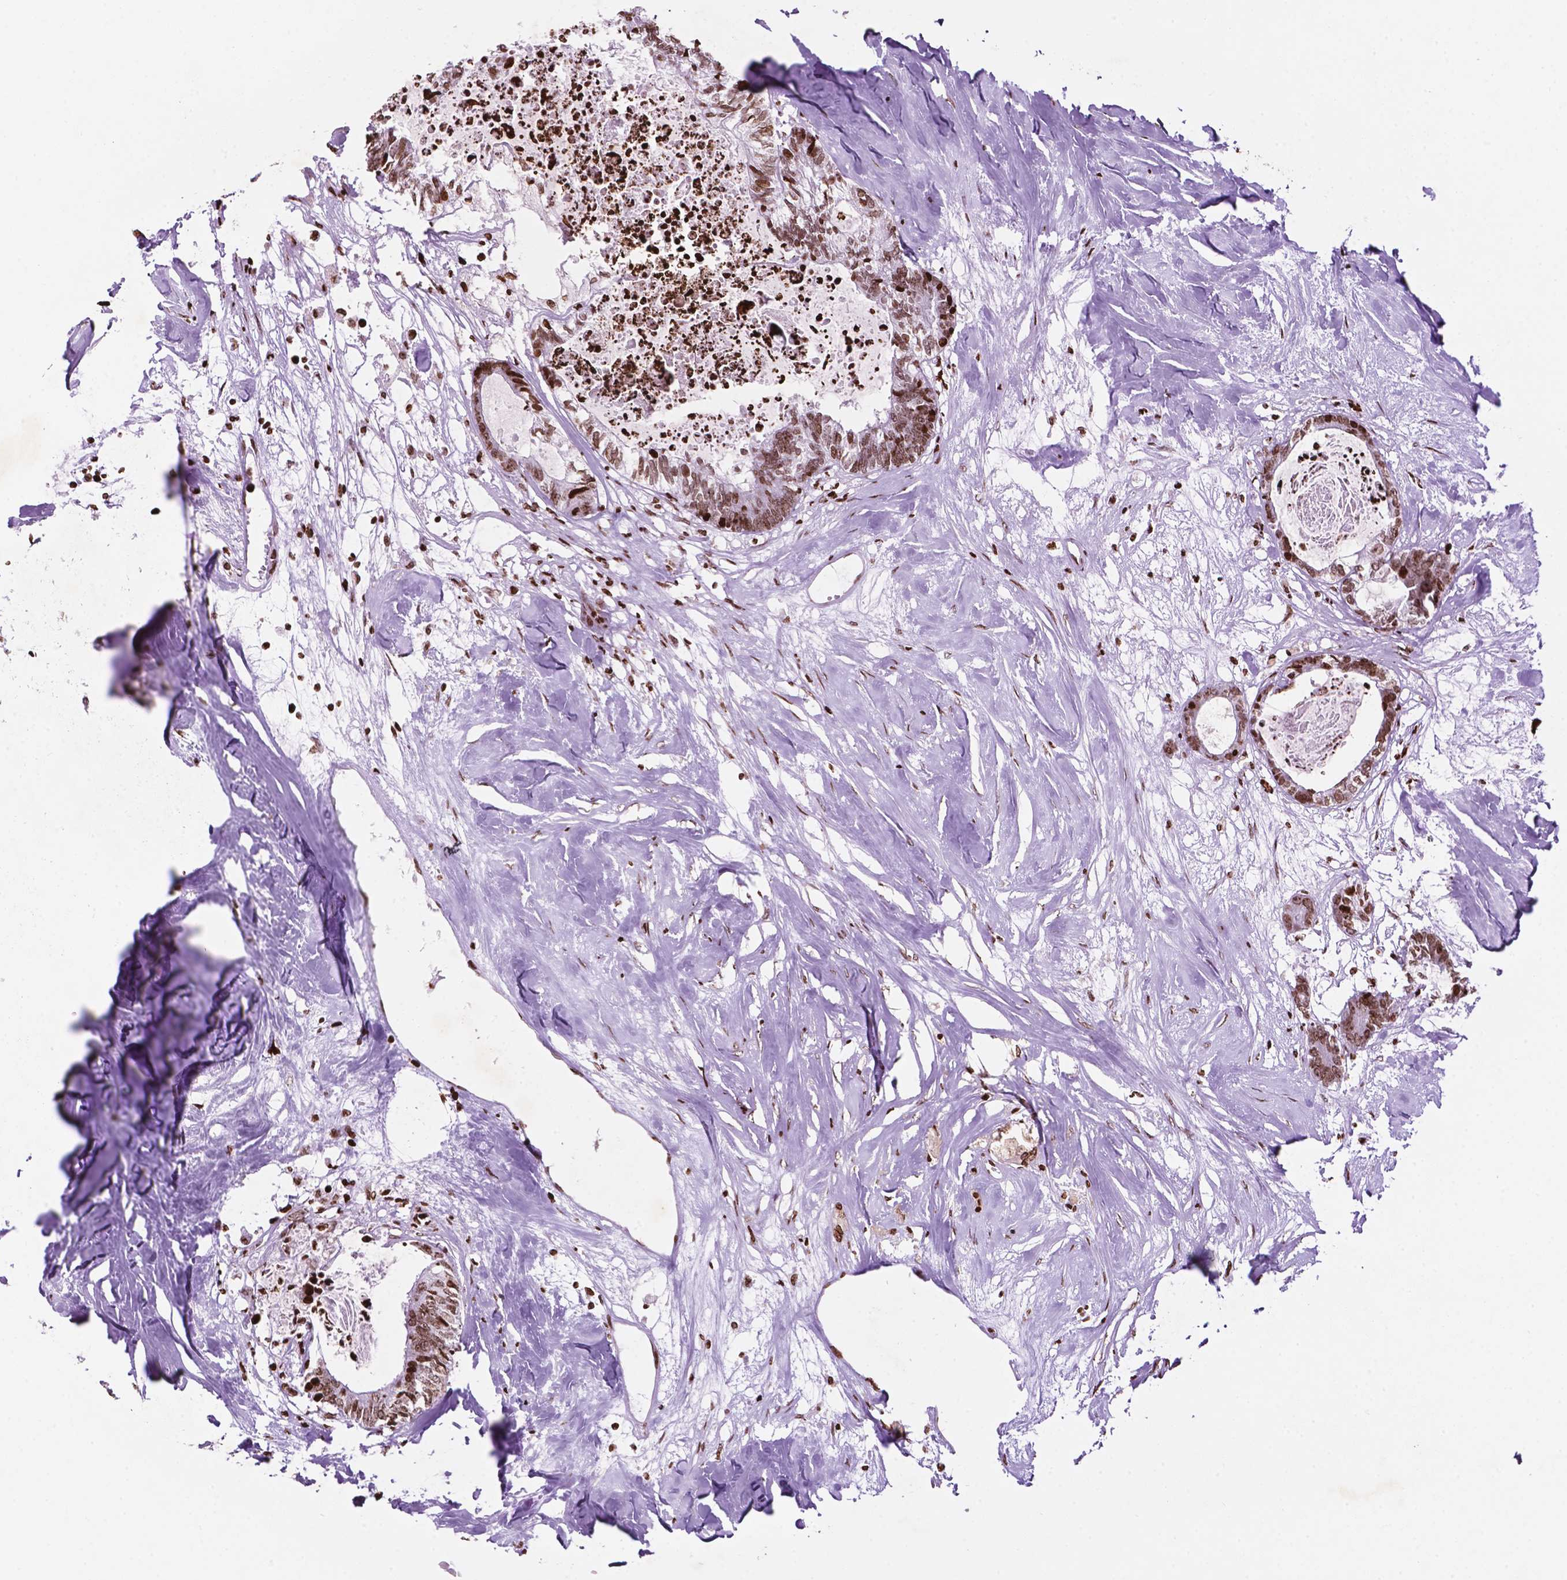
{"staining": {"intensity": "moderate", "quantity": ">75%", "location": "nuclear"}, "tissue": "colorectal cancer", "cell_type": "Tumor cells", "image_type": "cancer", "snomed": [{"axis": "morphology", "description": "Adenocarcinoma, NOS"}, {"axis": "topography", "description": "Colon"}, {"axis": "topography", "description": "Rectum"}], "caption": "Adenocarcinoma (colorectal) stained with DAB IHC shows medium levels of moderate nuclear staining in approximately >75% of tumor cells.", "gene": "TMEM250", "patient": {"sex": "male", "age": 57}}